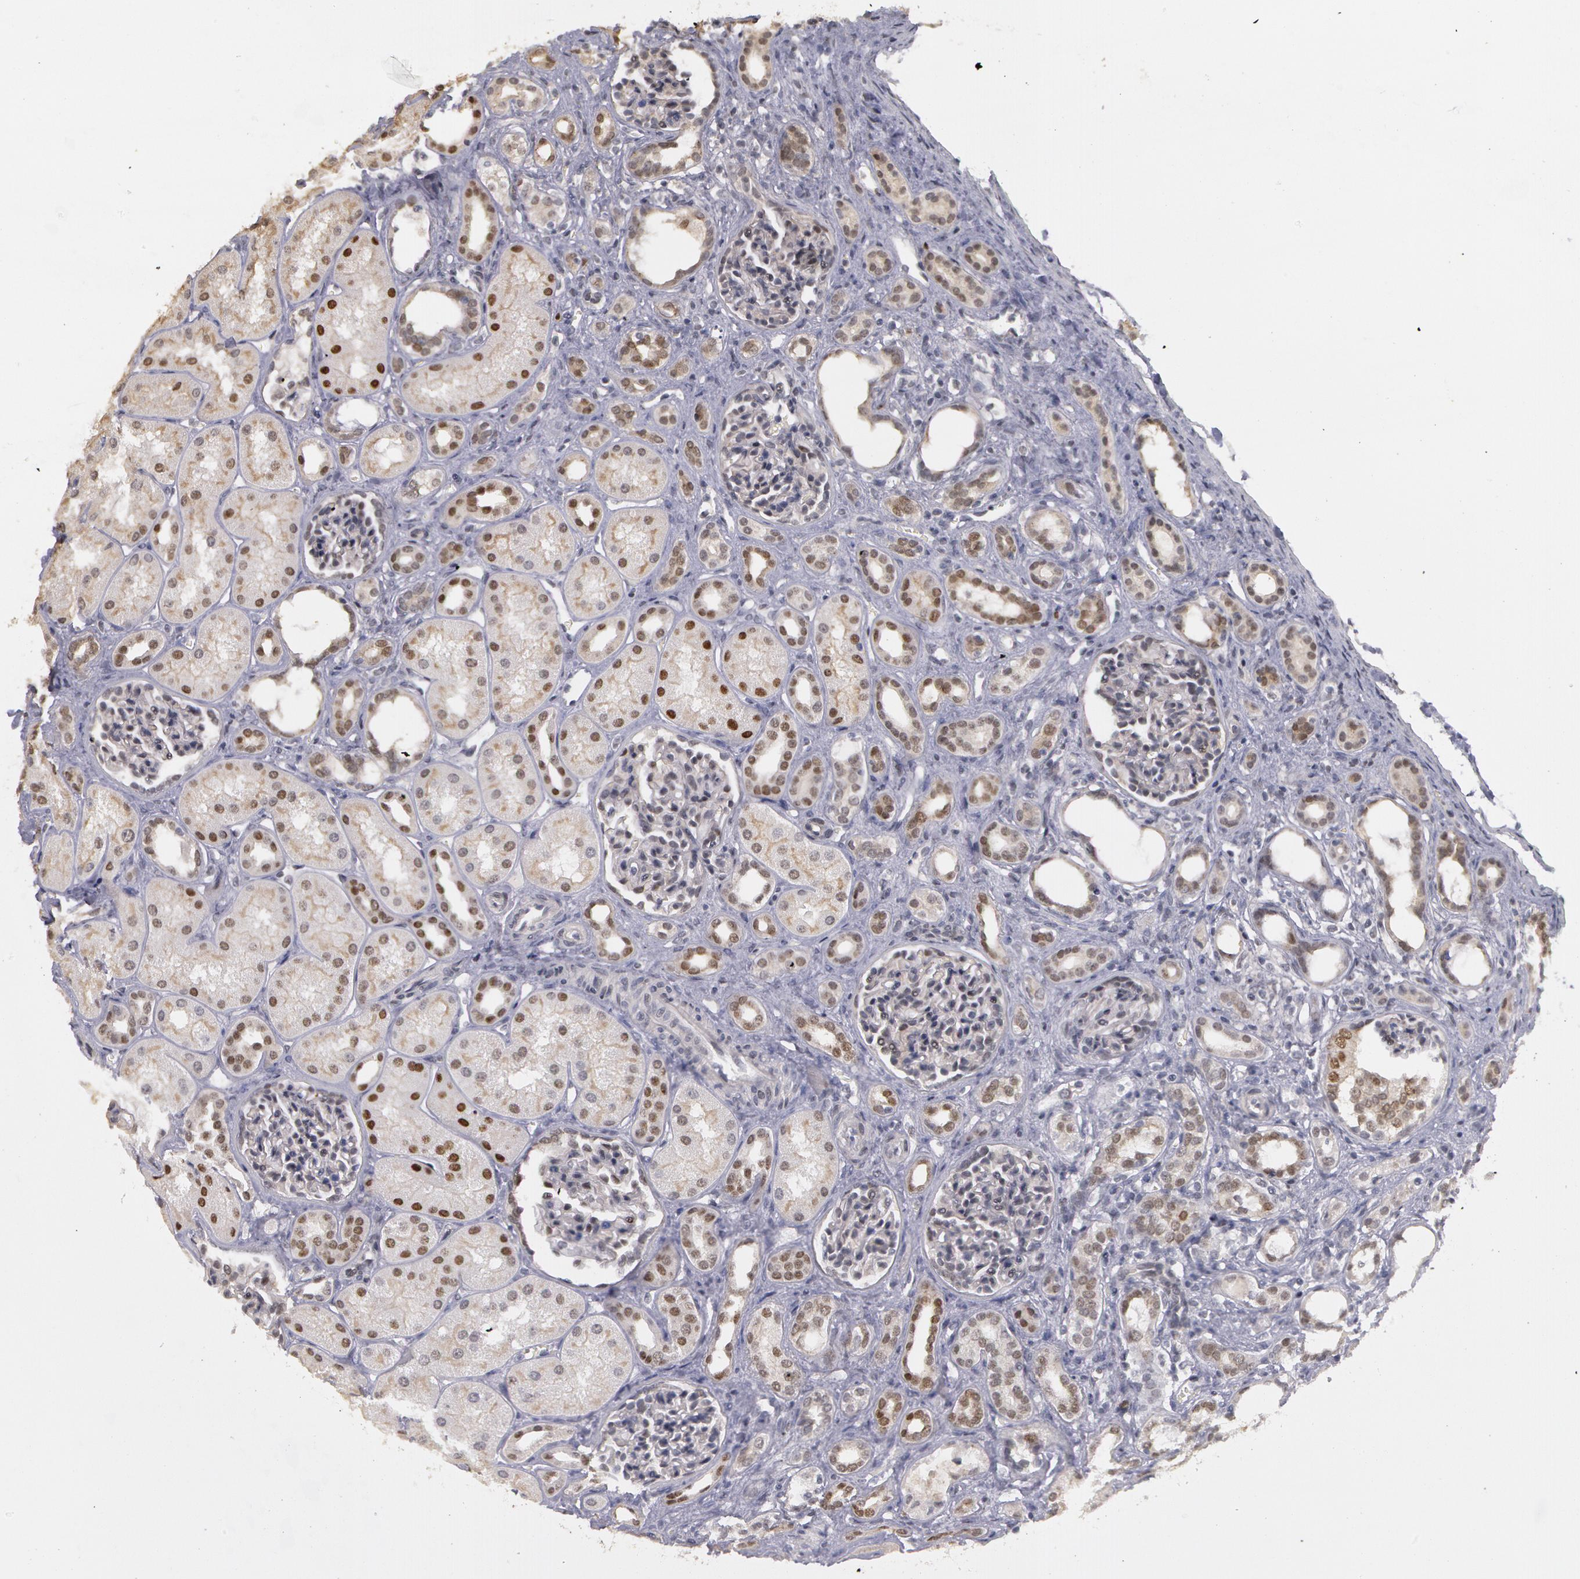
{"staining": {"intensity": "weak", "quantity": "<25%", "location": "nuclear"}, "tissue": "kidney", "cell_type": "Cells in glomeruli", "image_type": "normal", "snomed": [{"axis": "morphology", "description": "Normal tissue, NOS"}, {"axis": "topography", "description": "Kidney"}], "caption": "A histopathology image of human kidney is negative for staining in cells in glomeruli. The staining was performed using DAB (3,3'-diaminobenzidine) to visualize the protein expression in brown, while the nuclei were stained in blue with hematoxylin (Magnification: 20x).", "gene": "PRICKLE1", "patient": {"sex": "male", "age": 7}}